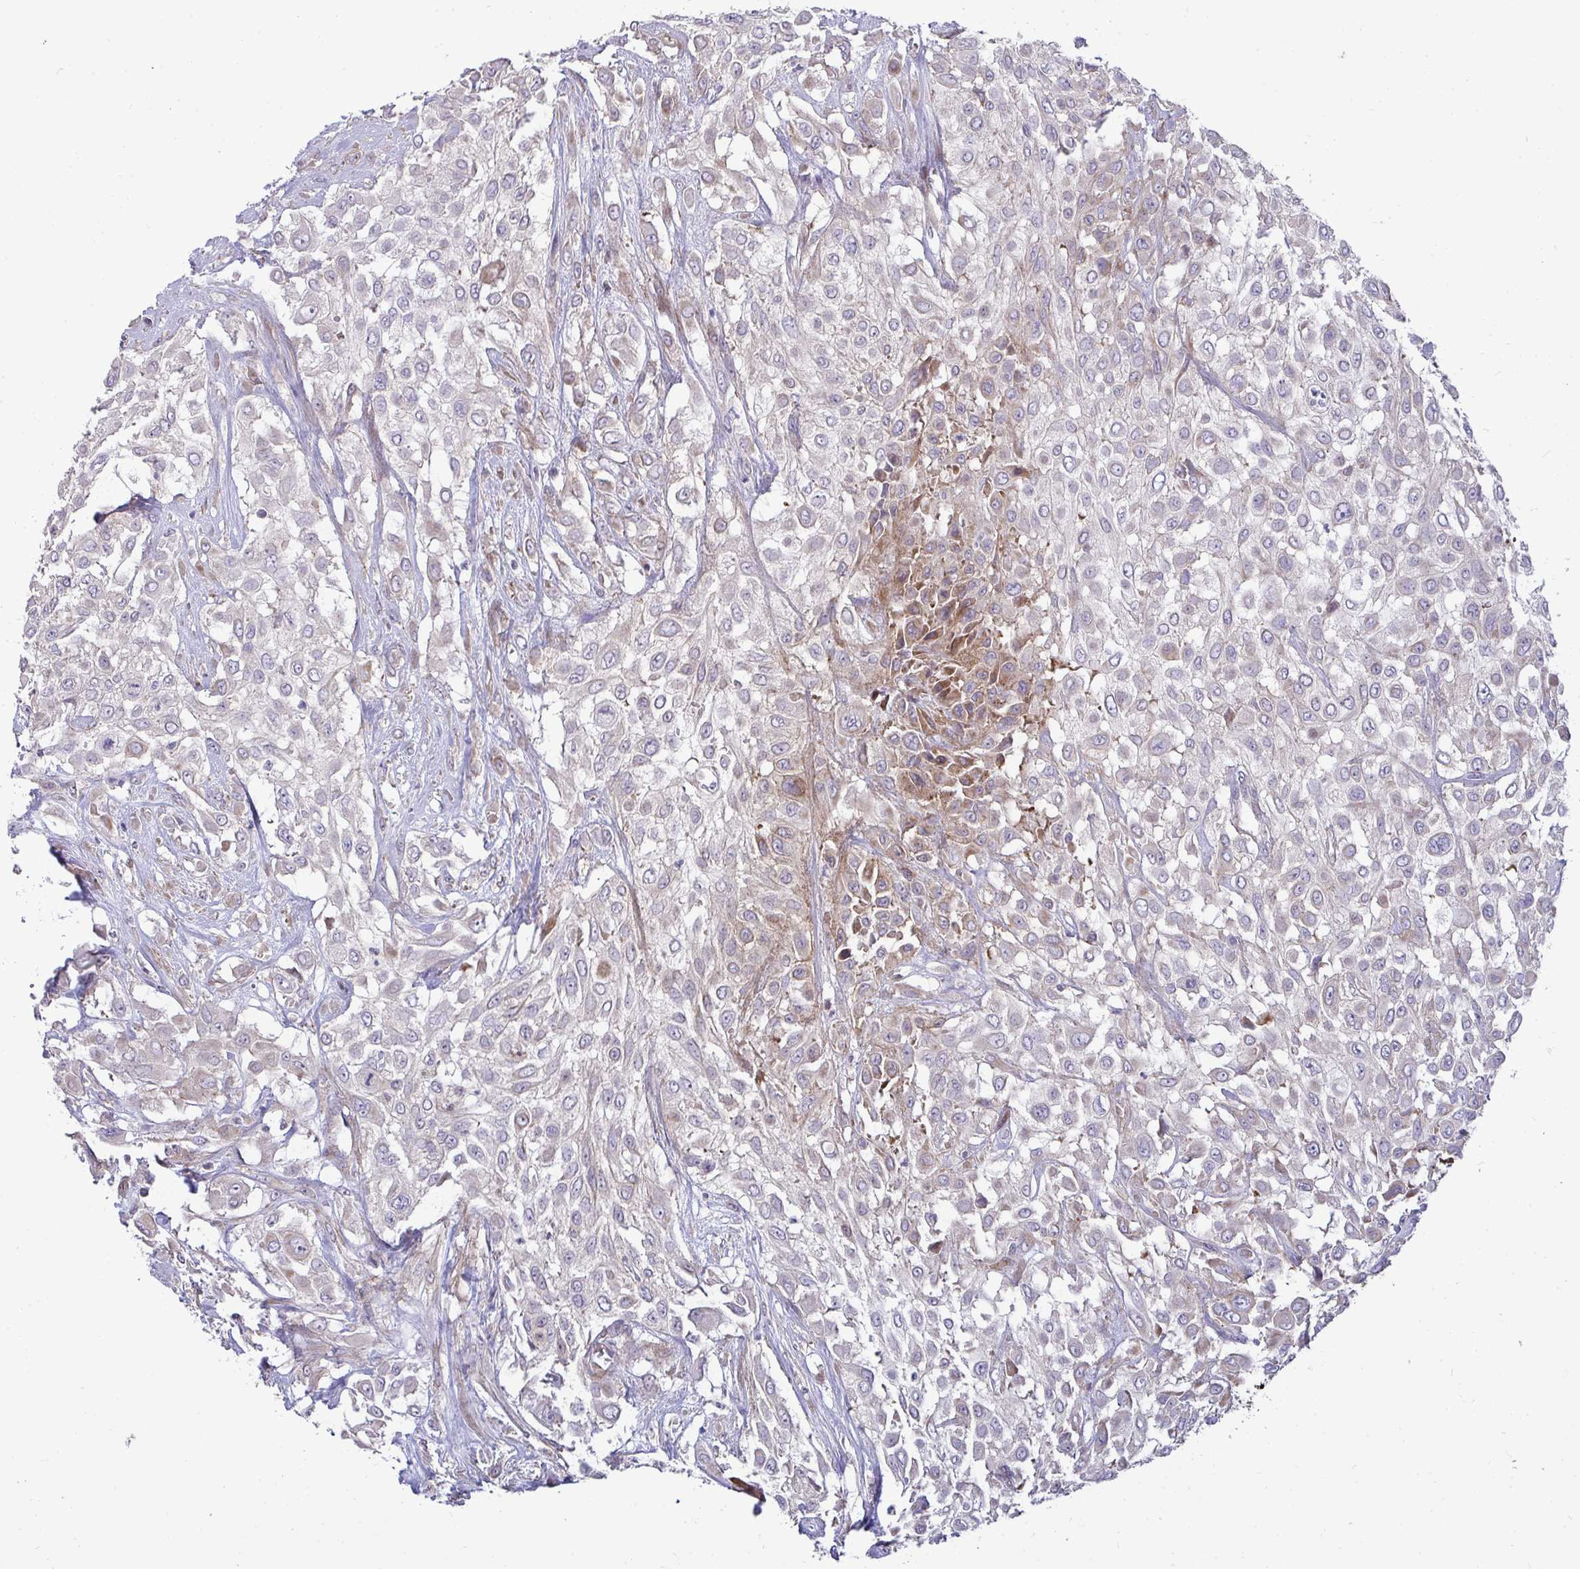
{"staining": {"intensity": "negative", "quantity": "none", "location": "none"}, "tissue": "urothelial cancer", "cell_type": "Tumor cells", "image_type": "cancer", "snomed": [{"axis": "morphology", "description": "Urothelial carcinoma, High grade"}, {"axis": "topography", "description": "Urinary bladder"}], "caption": "Urothelial cancer was stained to show a protein in brown. There is no significant staining in tumor cells.", "gene": "SH2D1B", "patient": {"sex": "male", "age": 57}}